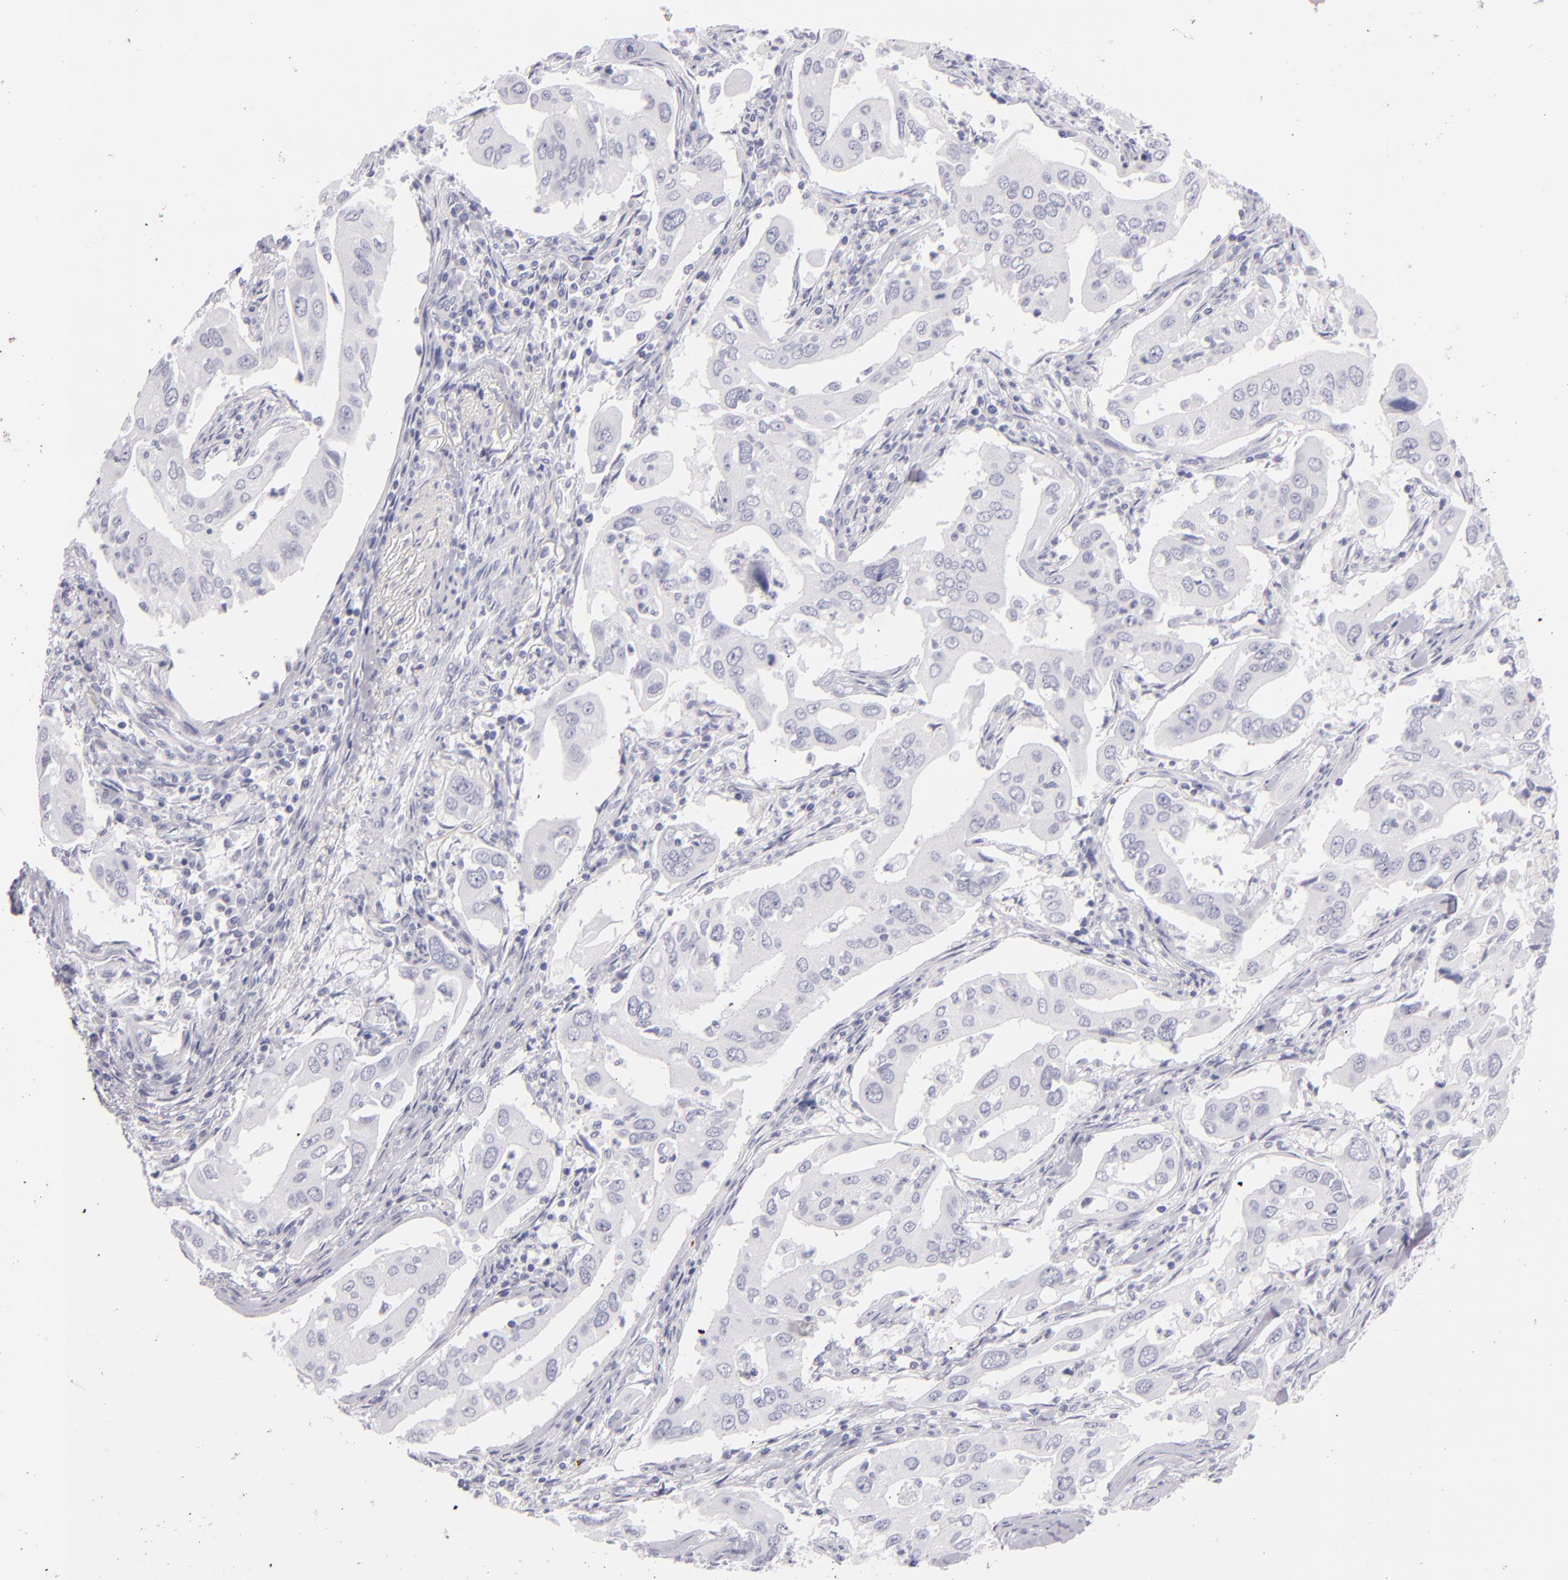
{"staining": {"intensity": "negative", "quantity": "none", "location": "none"}, "tissue": "lung cancer", "cell_type": "Tumor cells", "image_type": "cancer", "snomed": [{"axis": "morphology", "description": "Adenocarcinoma, NOS"}, {"axis": "topography", "description": "Lung"}], "caption": "High magnification brightfield microscopy of adenocarcinoma (lung) stained with DAB (brown) and counterstained with hematoxylin (blue): tumor cells show no significant expression. The staining is performed using DAB (3,3'-diaminobenzidine) brown chromogen with nuclei counter-stained in using hematoxylin.", "gene": "GP1BA", "patient": {"sex": "male", "age": 48}}